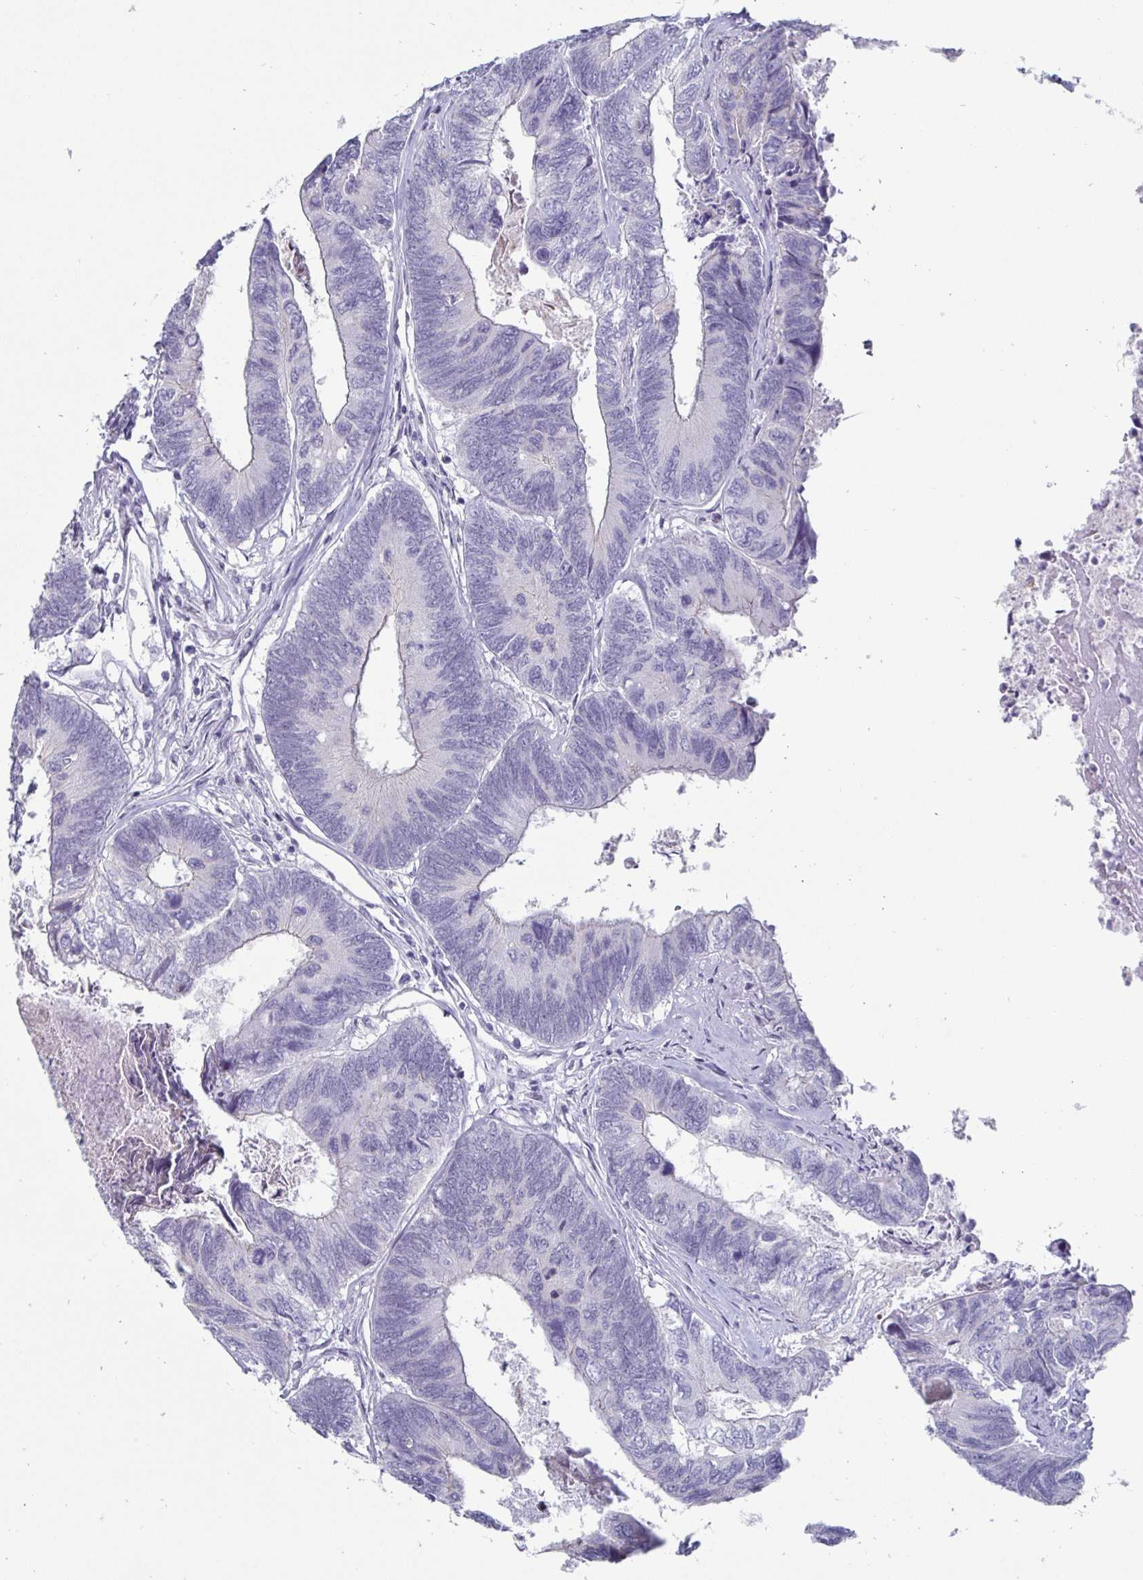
{"staining": {"intensity": "negative", "quantity": "none", "location": "none"}, "tissue": "colorectal cancer", "cell_type": "Tumor cells", "image_type": "cancer", "snomed": [{"axis": "morphology", "description": "Adenocarcinoma, NOS"}, {"axis": "topography", "description": "Colon"}], "caption": "Colorectal cancer (adenocarcinoma) stained for a protein using immunohistochemistry reveals no staining tumor cells.", "gene": "OOSP2", "patient": {"sex": "female", "age": 67}}